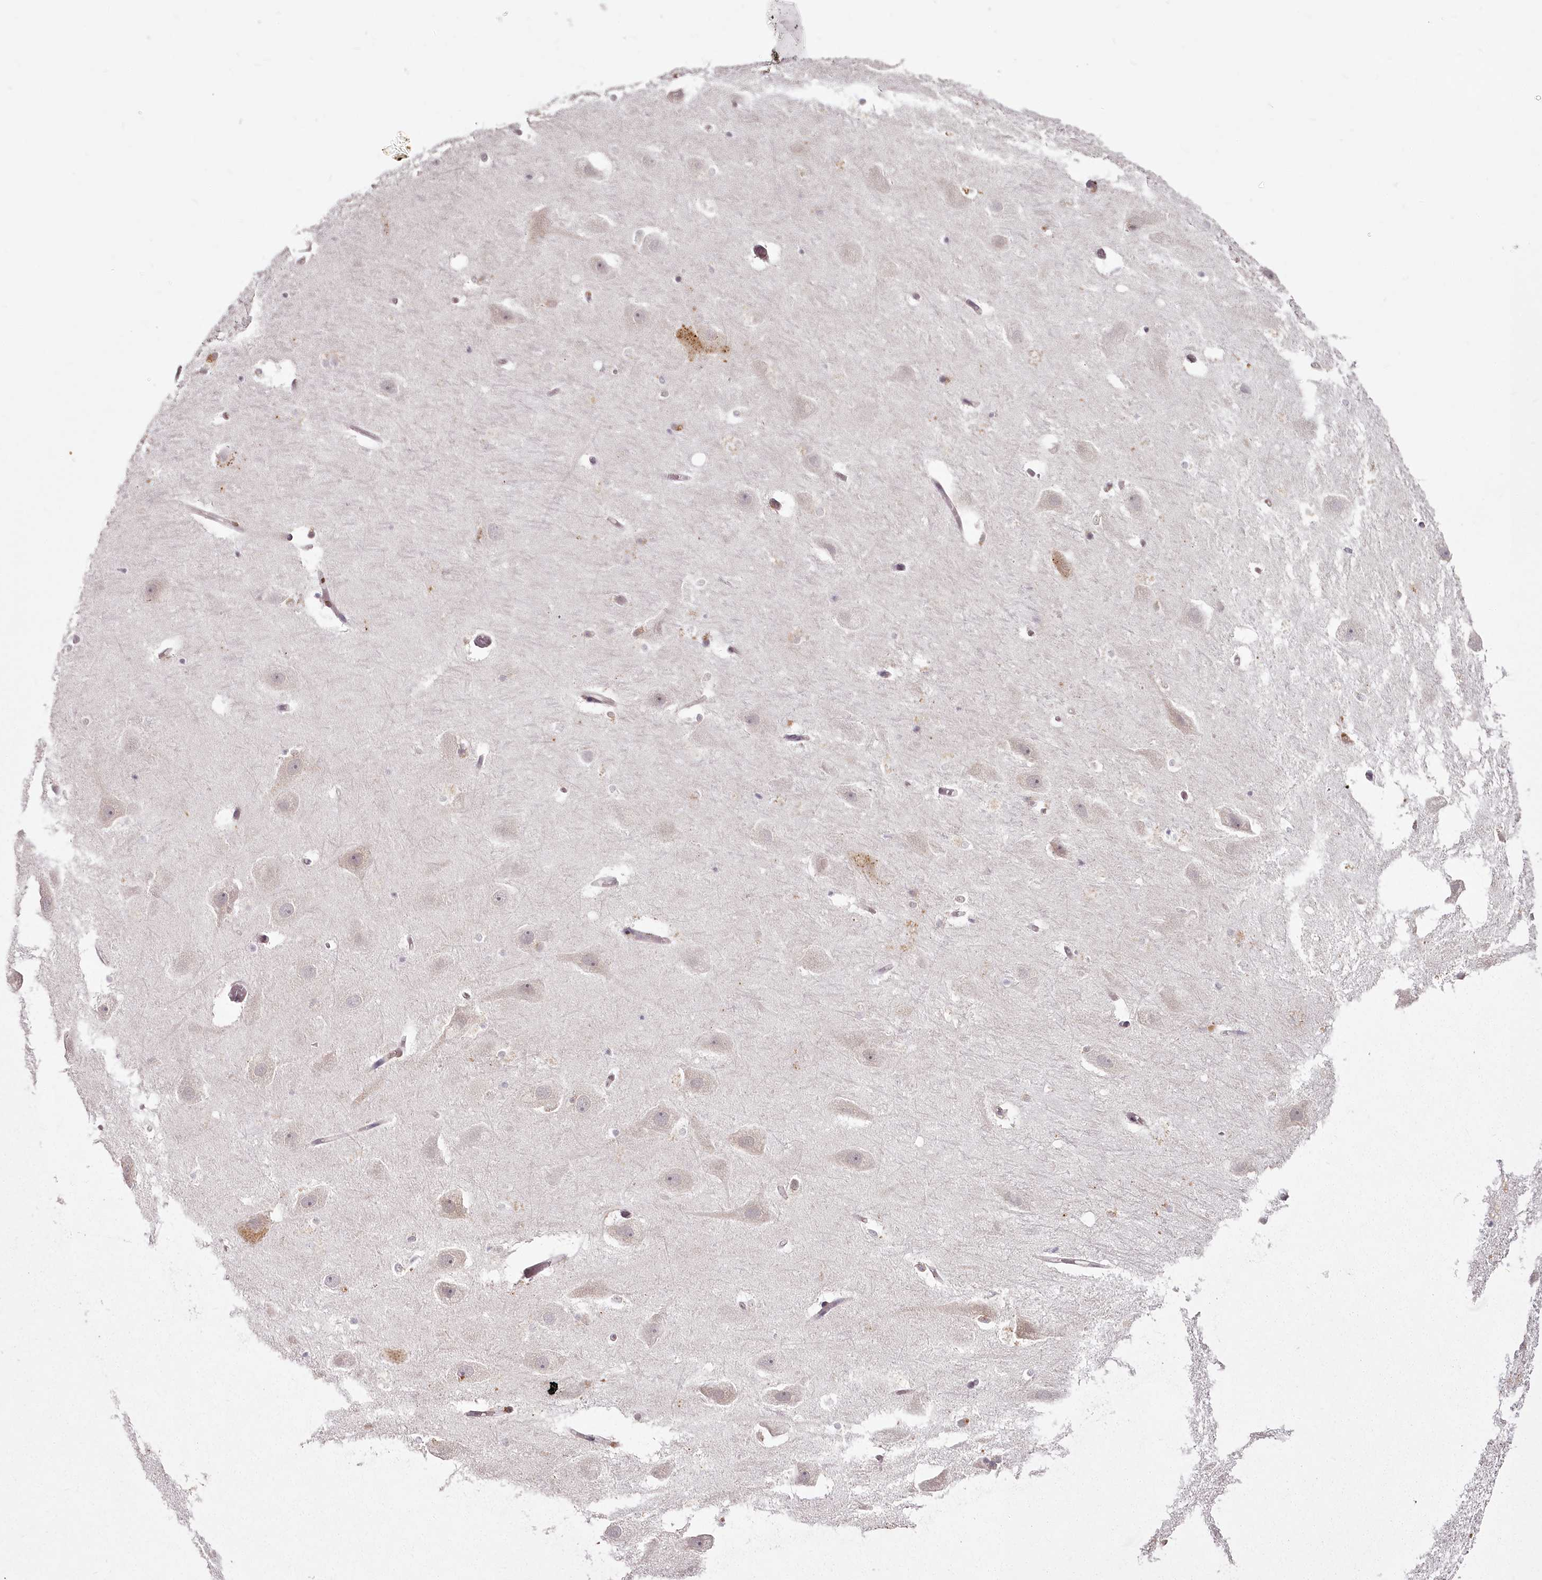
{"staining": {"intensity": "negative", "quantity": "none", "location": "none"}, "tissue": "hippocampus", "cell_type": "Glial cells", "image_type": "normal", "snomed": [{"axis": "morphology", "description": "Normal tissue, NOS"}, {"axis": "topography", "description": "Hippocampus"}], "caption": "A histopathology image of human hippocampus is negative for staining in glial cells. (Brightfield microscopy of DAB IHC at high magnification).", "gene": "CHCHD2", "patient": {"sex": "female", "age": 52}}